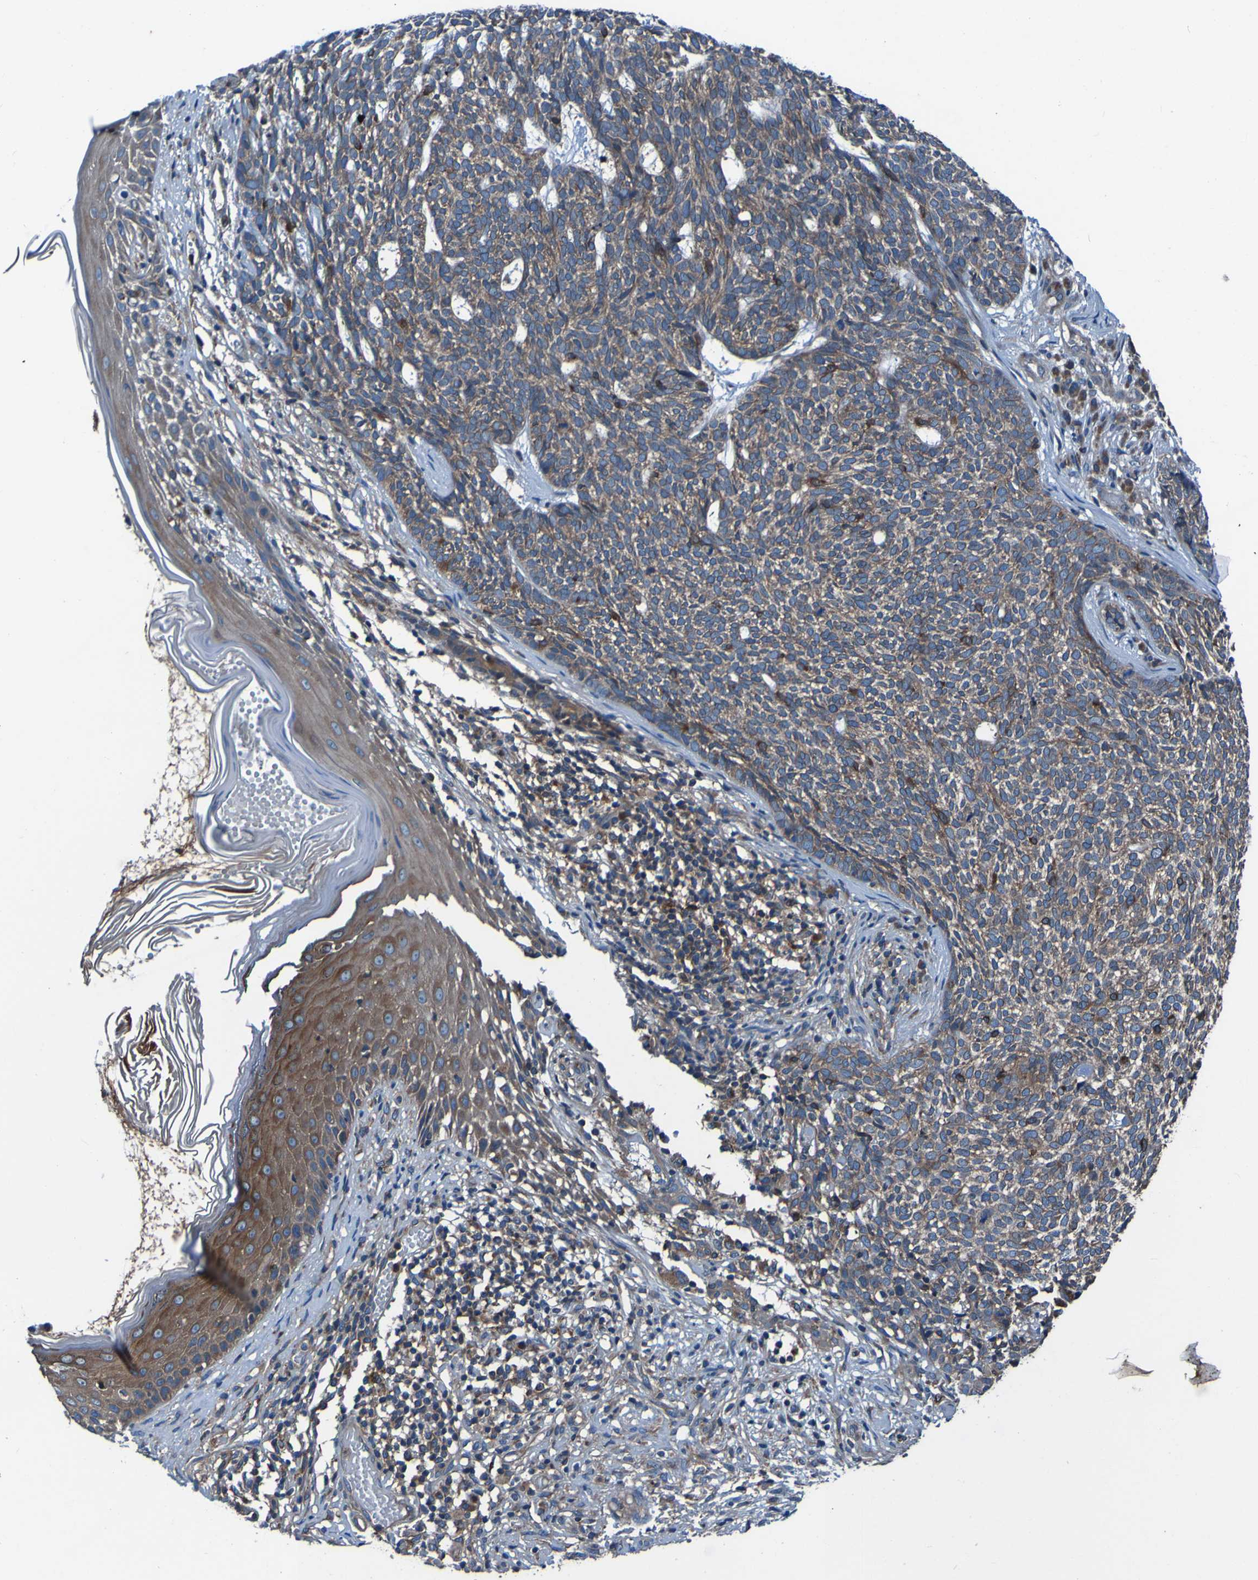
{"staining": {"intensity": "moderate", "quantity": ">75%", "location": "cytoplasmic/membranous"}, "tissue": "skin cancer", "cell_type": "Tumor cells", "image_type": "cancer", "snomed": [{"axis": "morphology", "description": "Basal cell carcinoma"}, {"axis": "topography", "description": "Skin"}], "caption": "The photomicrograph shows immunohistochemical staining of skin cancer (basal cell carcinoma). There is moderate cytoplasmic/membranous positivity is appreciated in approximately >75% of tumor cells.", "gene": "RAB5B", "patient": {"sex": "female", "age": 84}}